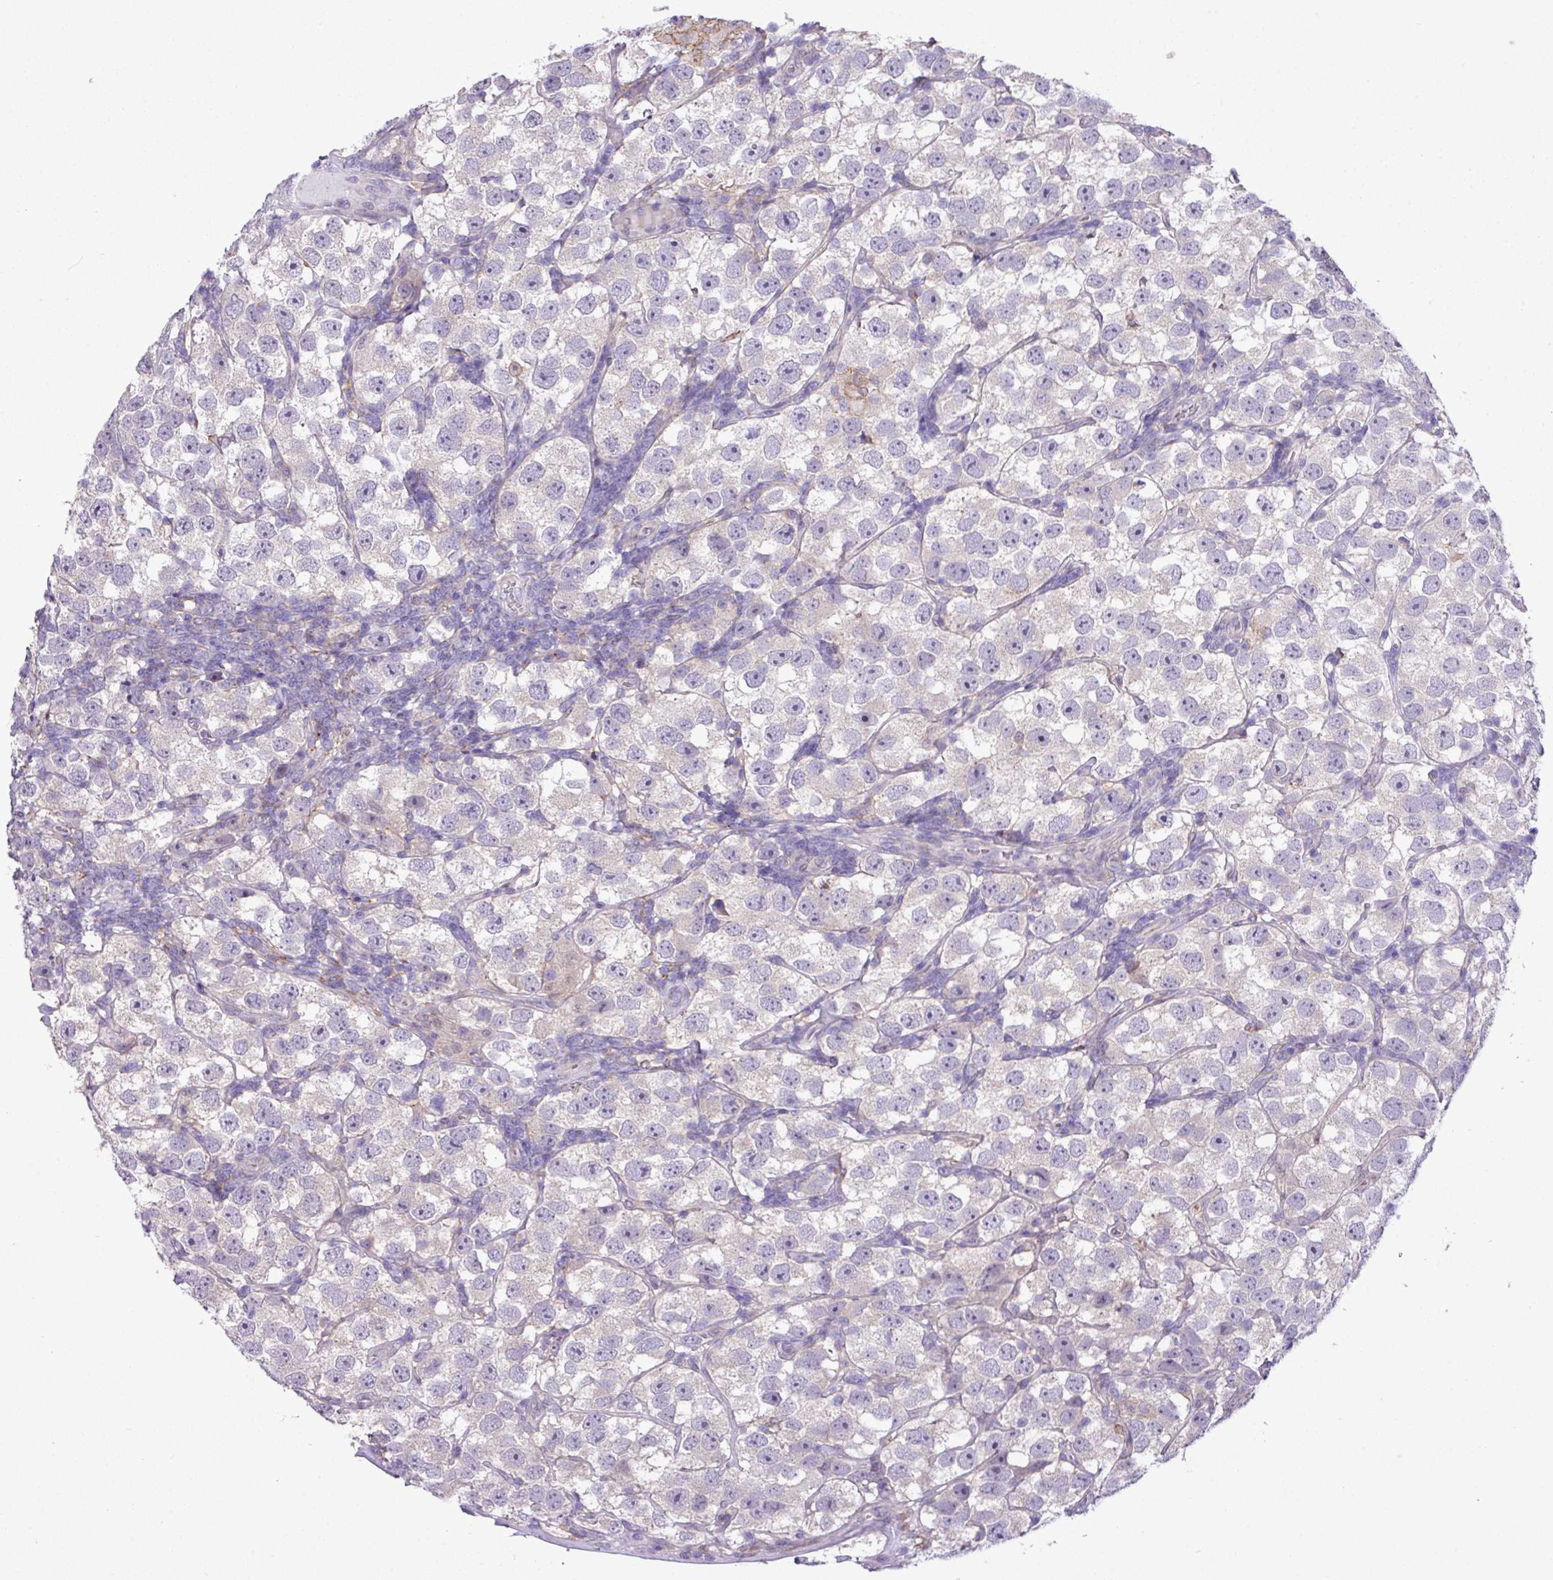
{"staining": {"intensity": "negative", "quantity": "none", "location": "none"}, "tissue": "testis cancer", "cell_type": "Tumor cells", "image_type": "cancer", "snomed": [{"axis": "morphology", "description": "Seminoma, NOS"}, {"axis": "topography", "description": "Testis"}], "caption": "Protein analysis of seminoma (testis) demonstrates no significant positivity in tumor cells.", "gene": "RPP25L", "patient": {"sex": "male", "age": 26}}